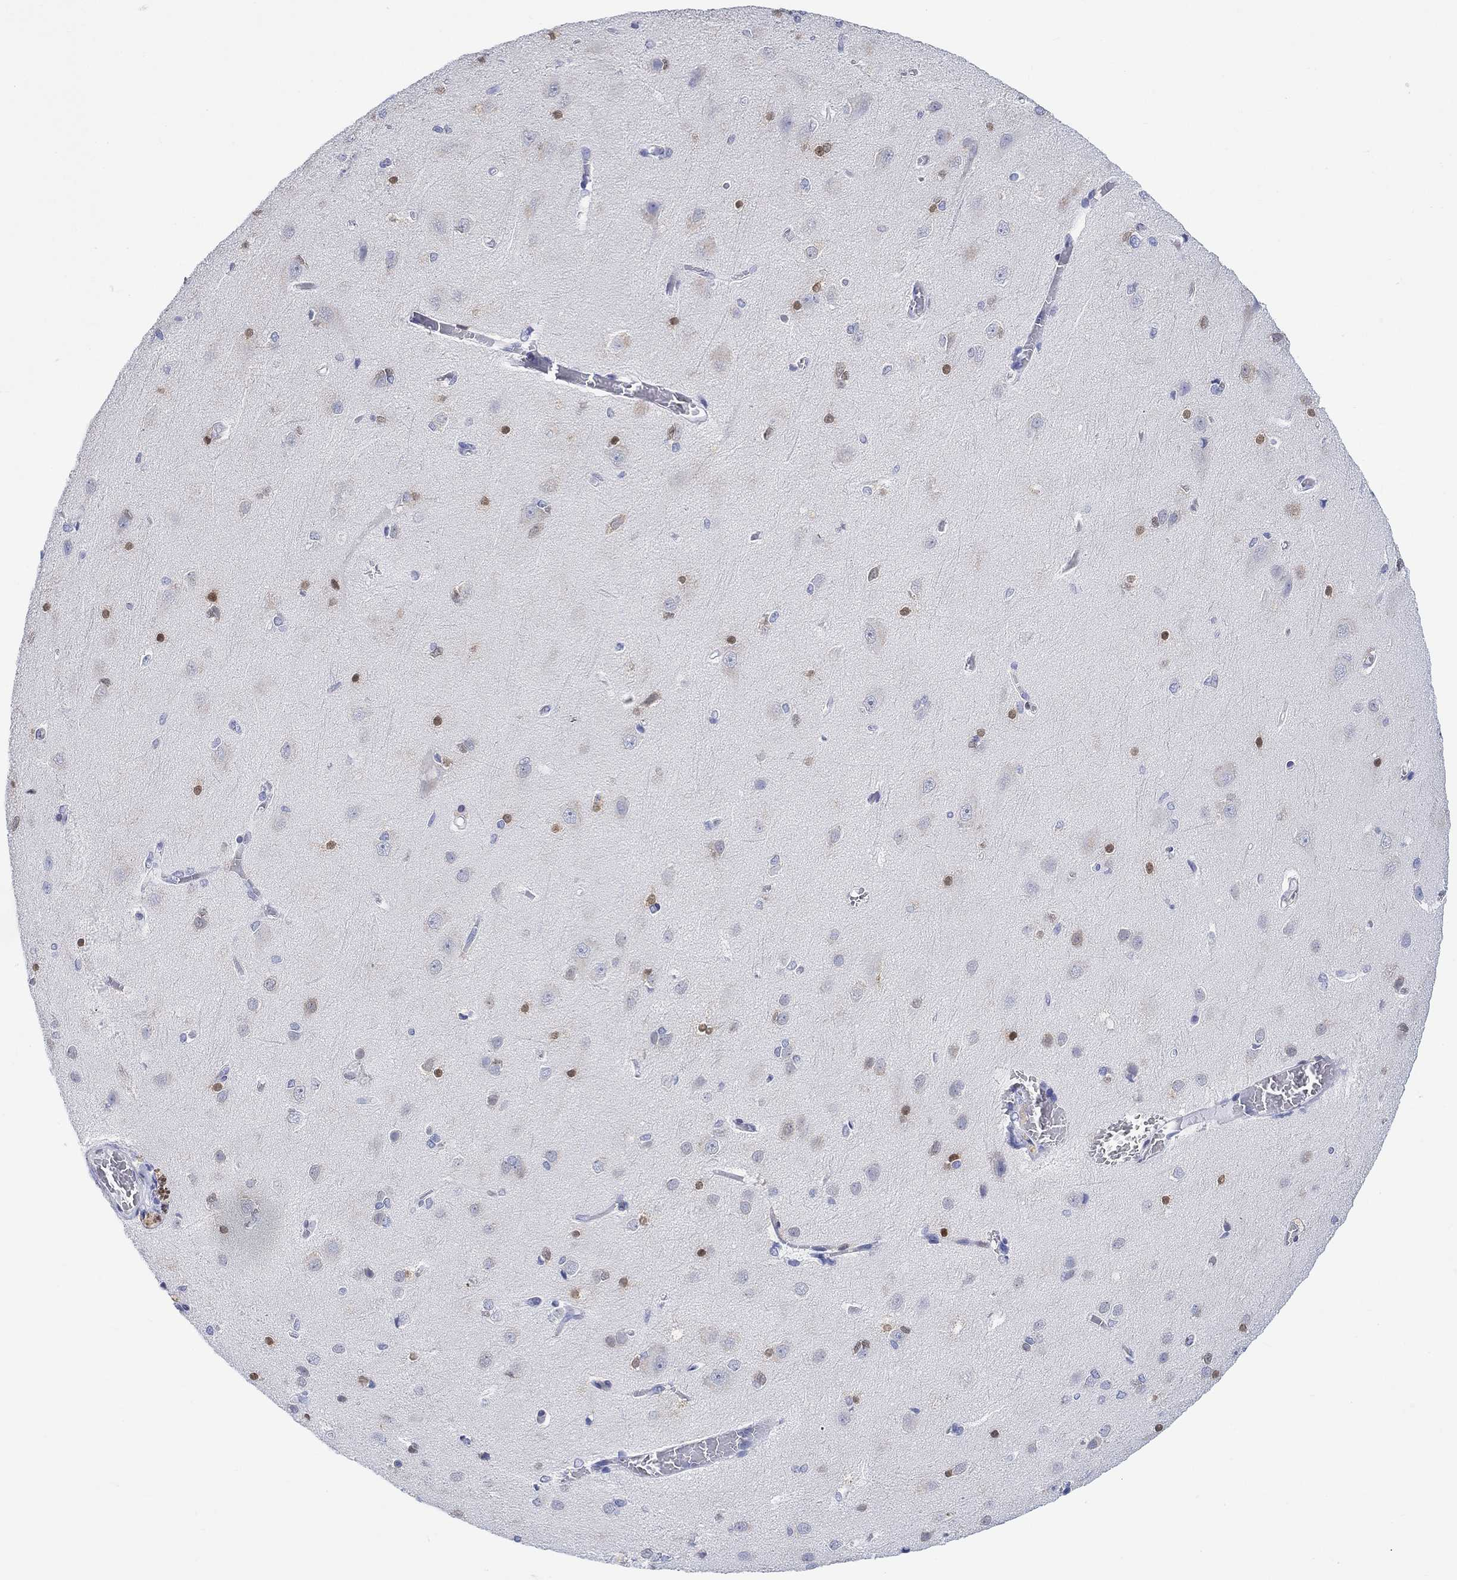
{"staining": {"intensity": "negative", "quantity": "none", "location": "none"}, "tissue": "cerebral cortex", "cell_type": "Endothelial cells", "image_type": "normal", "snomed": [{"axis": "morphology", "description": "Normal tissue, NOS"}, {"axis": "topography", "description": "Cerebral cortex"}], "caption": "IHC photomicrograph of normal cerebral cortex: human cerebral cortex stained with DAB displays no significant protein positivity in endothelial cells.", "gene": "MSI1", "patient": {"sex": "male", "age": 37}}